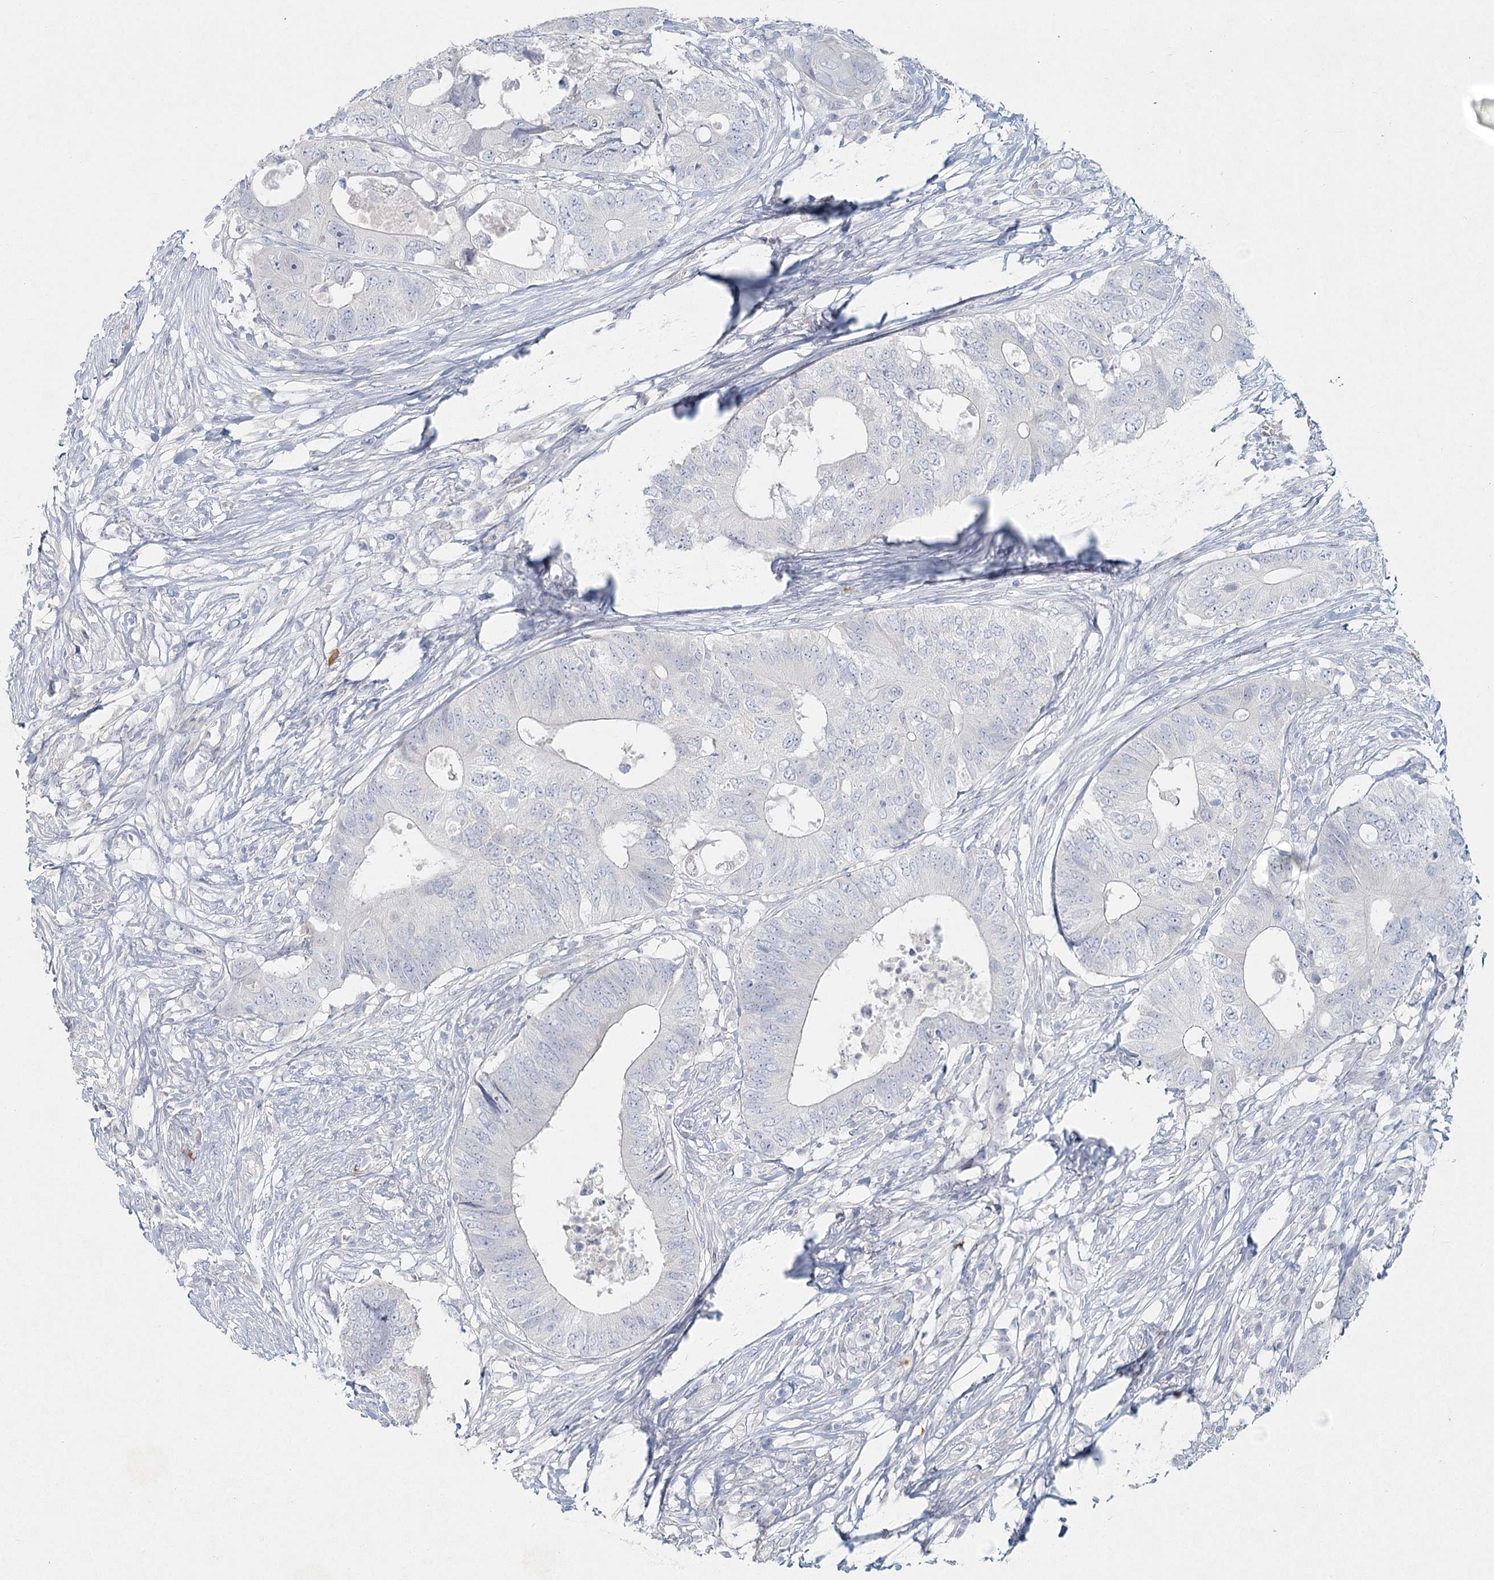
{"staining": {"intensity": "negative", "quantity": "none", "location": "none"}, "tissue": "colorectal cancer", "cell_type": "Tumor cells", "image_type": "cancer", "snomed": [{"axis": "morphology", "description": "Adenocarcinoma, NOS"}, {"axis": "topography", "description": "Colon"}], "caption": "This is a histopathology image of immunohistochemistry staining of adenocarcinoma (colorectal), which shows no expression in tumor cells.", "gene": "LRP2BP", "patient": {"sex": "male", "age": 71}}